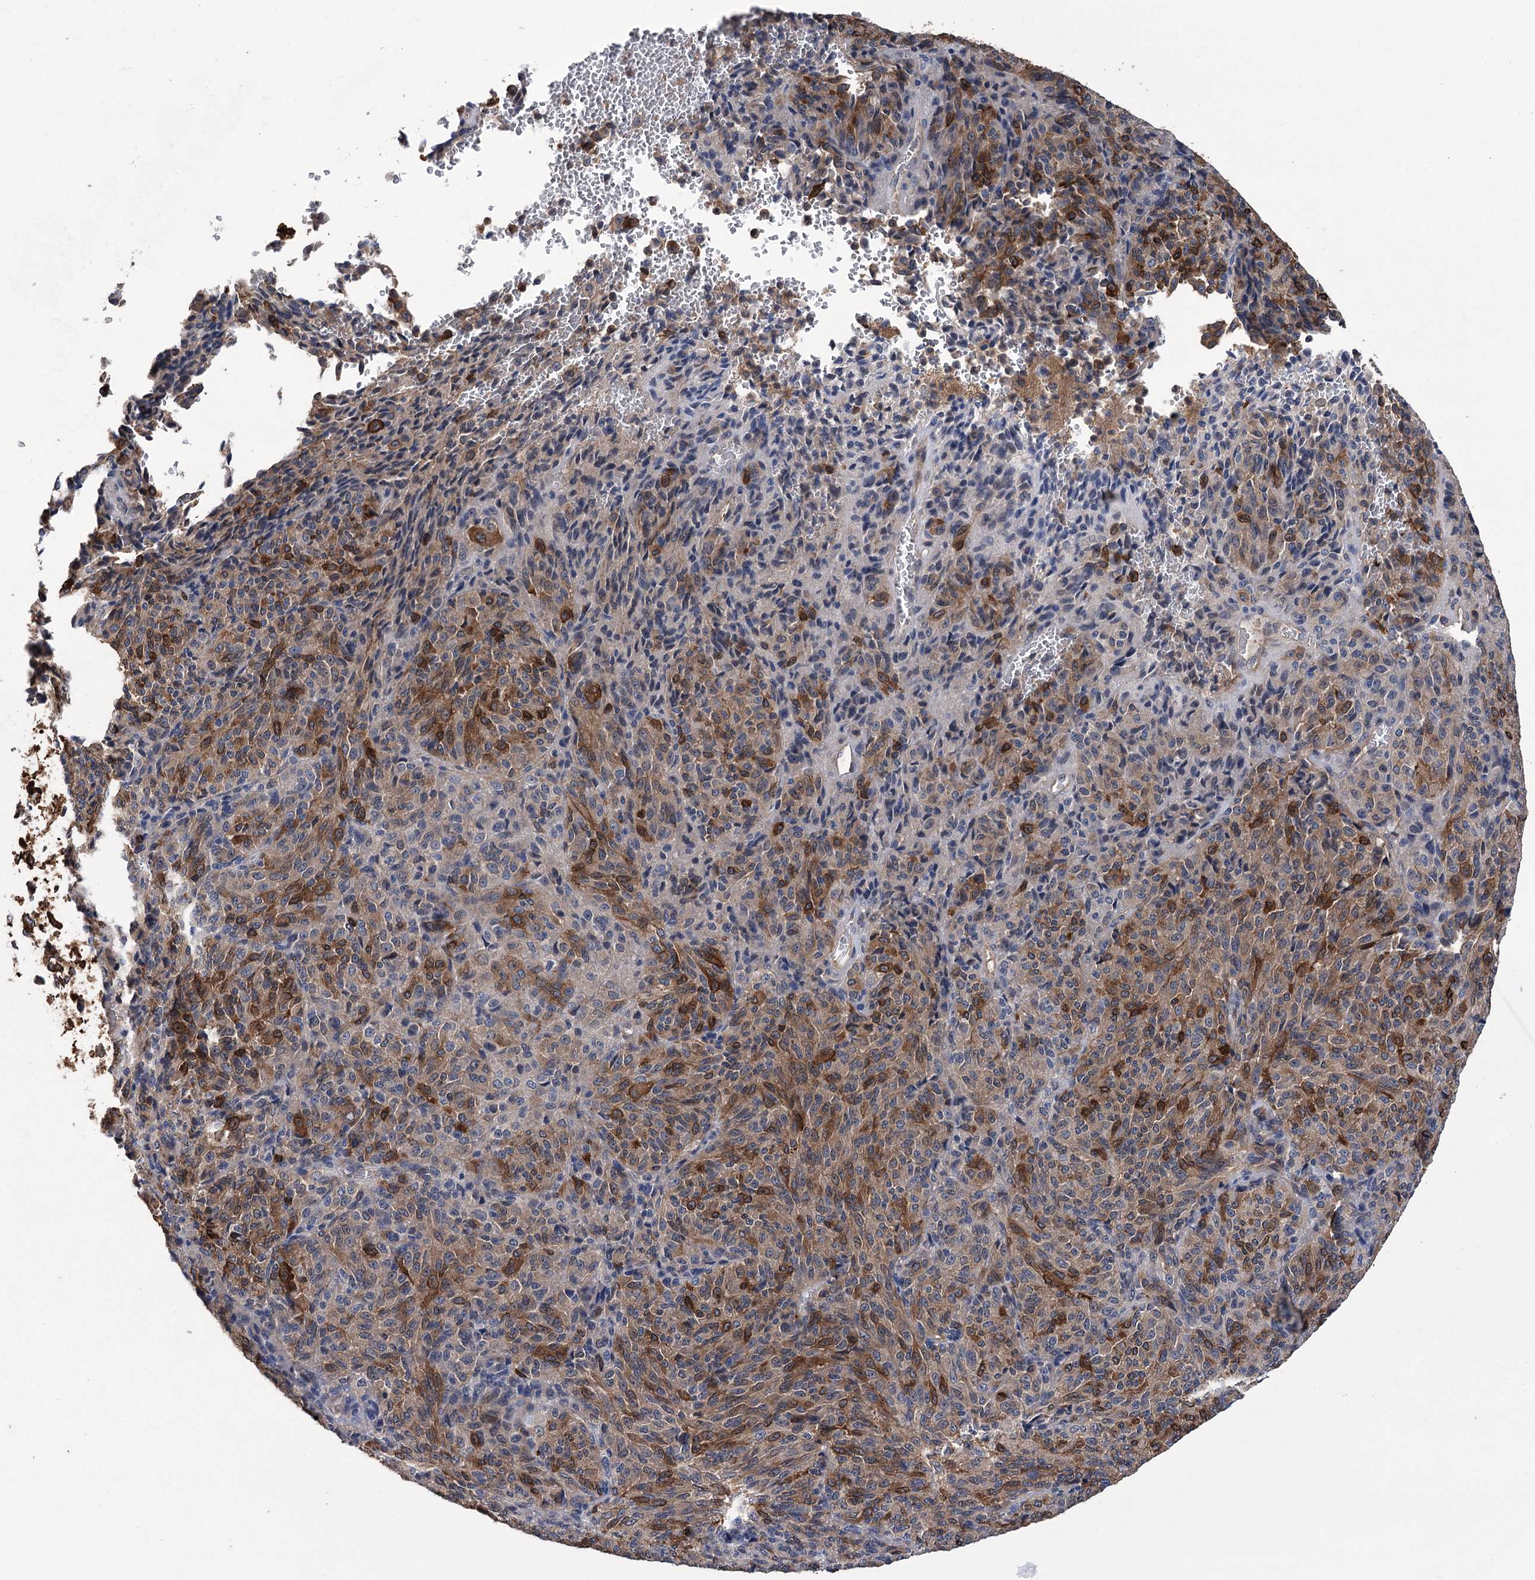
{"staining": {"intensity": "moderate", "quantity": "<25%", "location": "cytoplasmic/membranous"}, "tissue": "melanoma", "cell_type": "Tumor cells", "image_type": "cancer", "snomed": [{"axis": "morphology", "description": "Malignant melanoma, Metastatic site"}, {"axis": "topography", "description": "Brain"}], "caption": "Tumor cells demonstrate low levels of moderate cytoplasmic/membranous positivity in about <25% of cells in human melanoma.", "gene": "DPP3", "patient": {"sex": "female", "age": 56}}